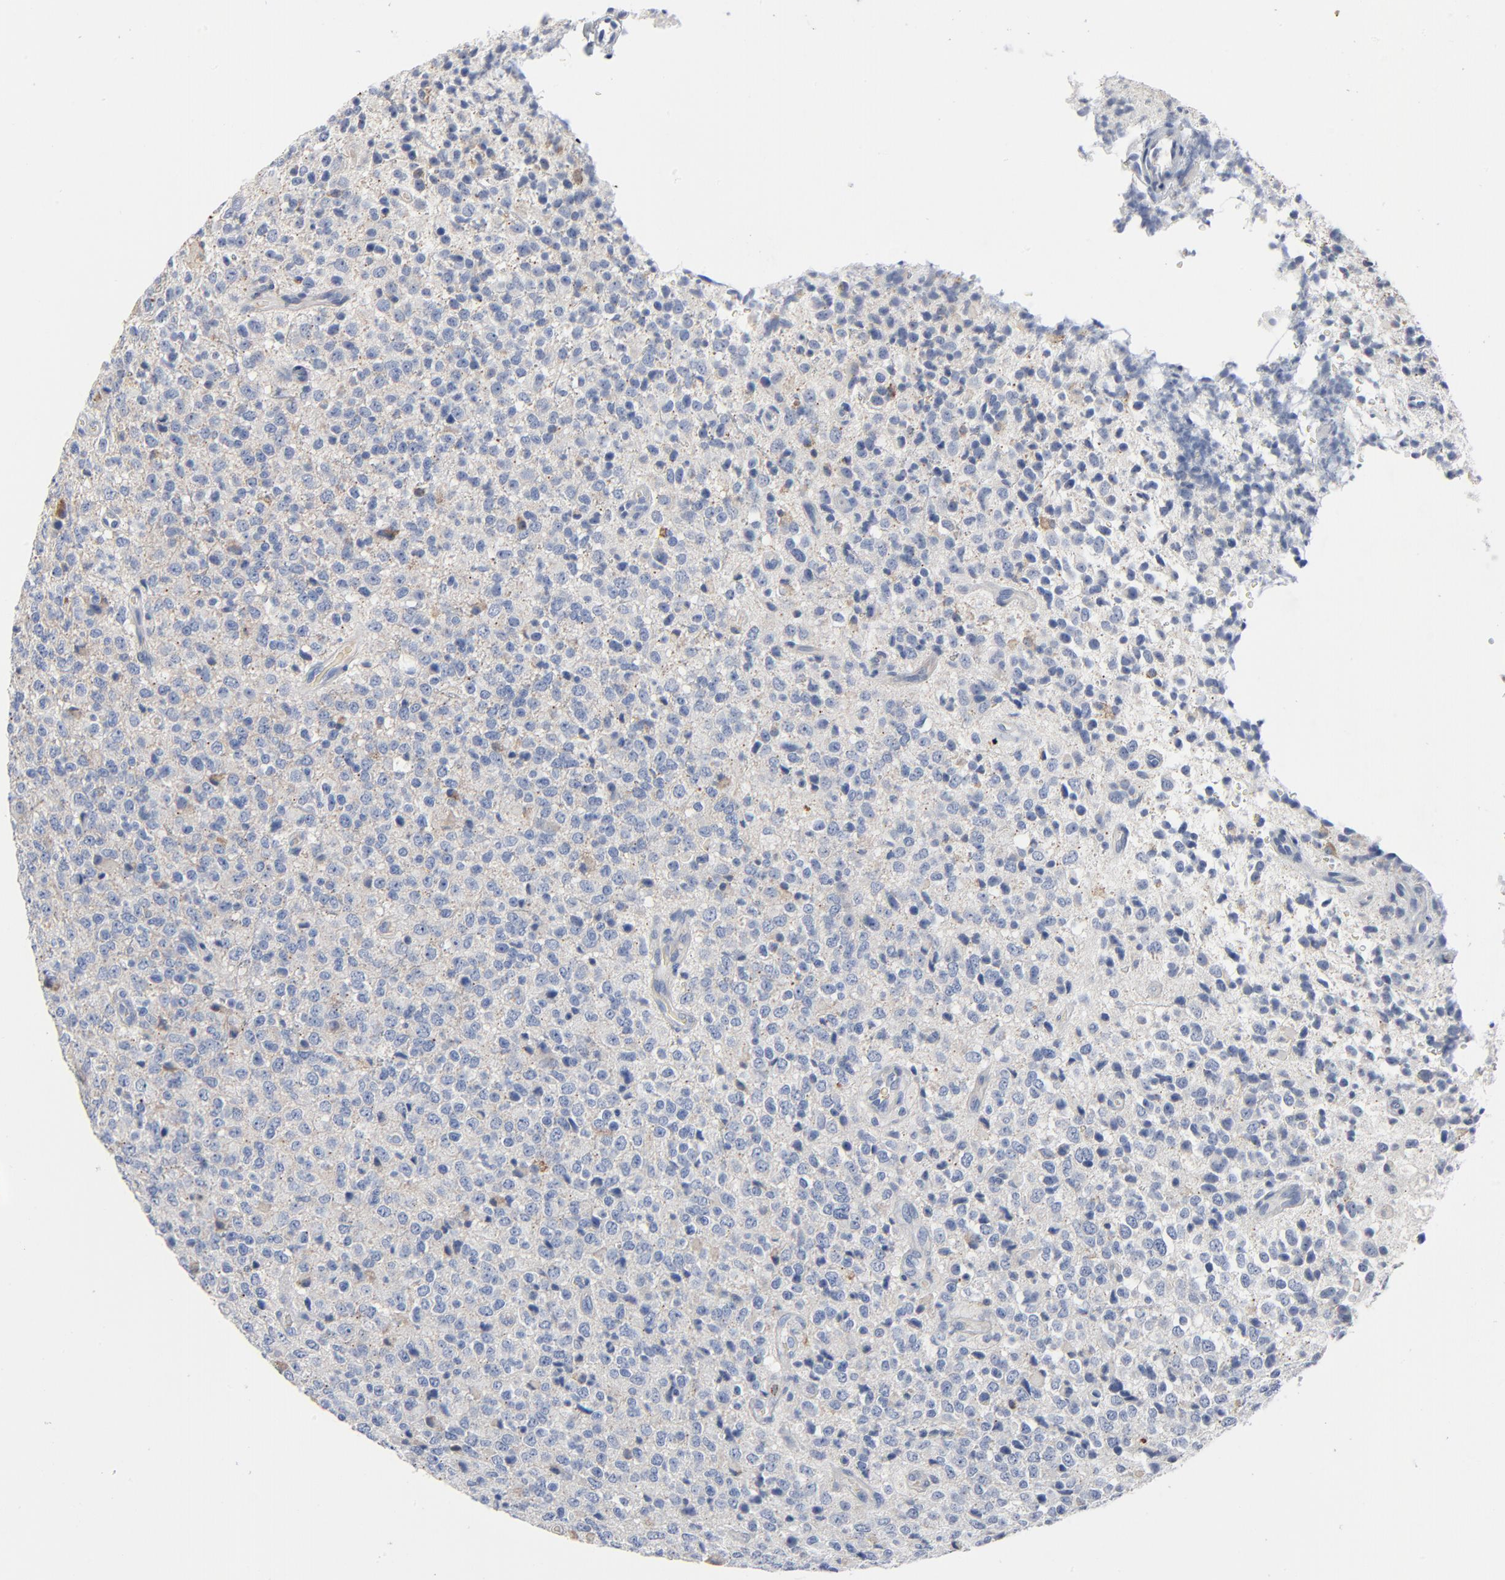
{"staining": {"intensity": "negative", "quantity": "none", "location": "none"}, "tissue": "glioma", "cell_type": "Tumor cells", "image_type": "cancer", "snomed": [{"axis": "morphology", "description": "Glioma, malignant, High grade"}, {"axis": "topography", "description": "Cerebral cortex"}], "caption": "Immunohistochemical staining of human glioma exhibits no significant expression in tumor cells.", "gene": "GZMB", "patient": {"sex": "male", "age": 79}}